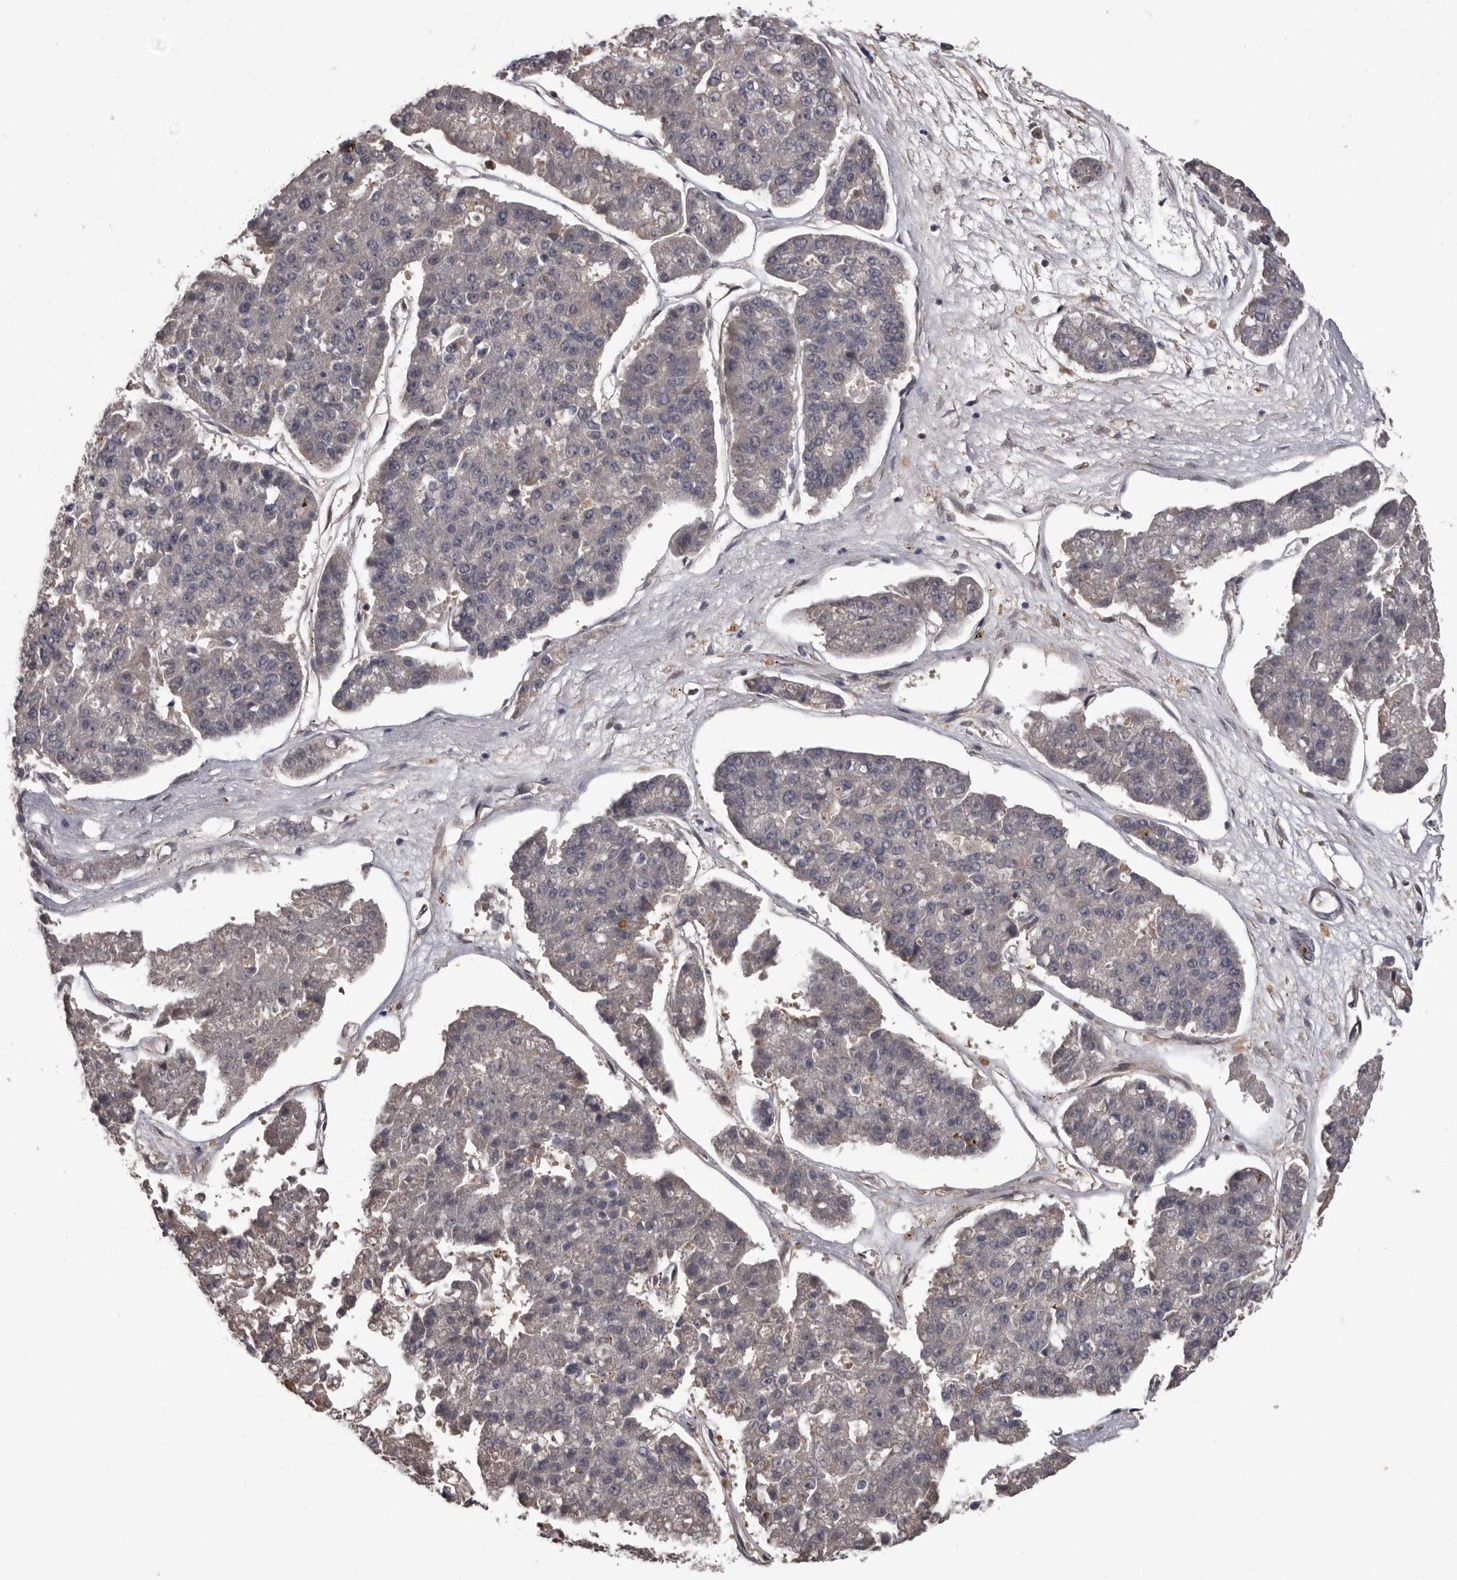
{"staining": {"intensity": "negative", "quantity": "none", "location": "none"}, "tissue": "pancreatic cancer", "cell_type": "Tumor cells", "image_type": "cancer", "snomed": [{"axis": "morphology", "description": "Adenocarcinoma, NOS"}, {"axis": "topography", "description": "Pancreas"}], "caption": "The photomicrograph demonstrates no staining of tumor cells in pancreatic adenocarcinoma. The staining was performed using DAB to visualize the protein expression in brown, while the nuclei were stained in blue with hematoxylin (Magnification: 20x).", "gene": "PRKD1", "patient": {"sex": "male", "age": 50}}